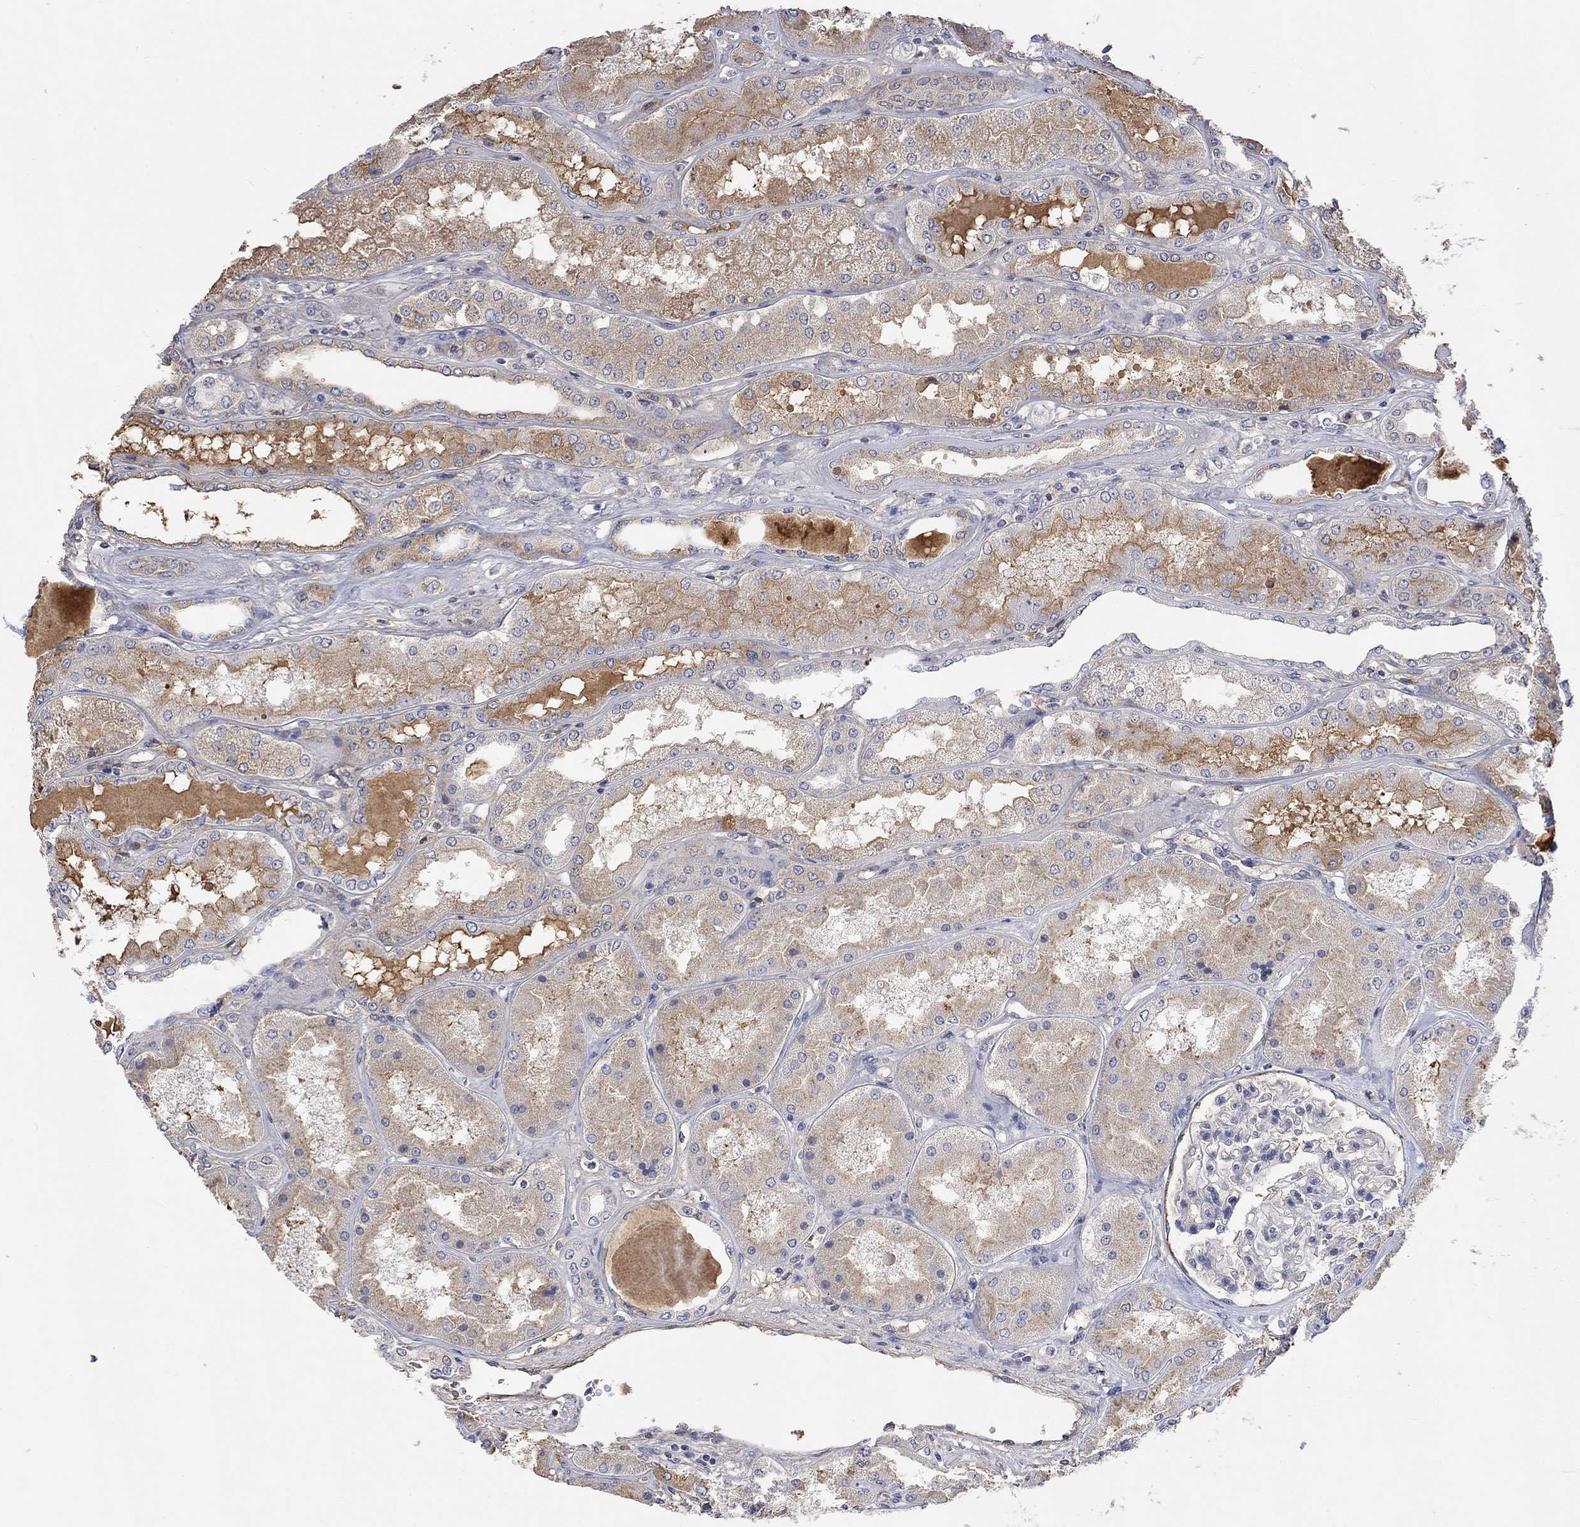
{"staining": {"intensity": "negative", "quantity": "none", "location": "none"}, "tissue": "kidney", "cell_type": "Cells in glomeruli", "image_type": "normal", "snomed": [{"axis": "morphology", "description": "Normal tissue, NOS"}, {"axis": "topography", "description": "Kidney"}], "caption": "Cells in glomeruli show no significant protein expression in unremarkable kidney.", "gene": "MSTN", "patient": {"sex": "female", "age": 56}}